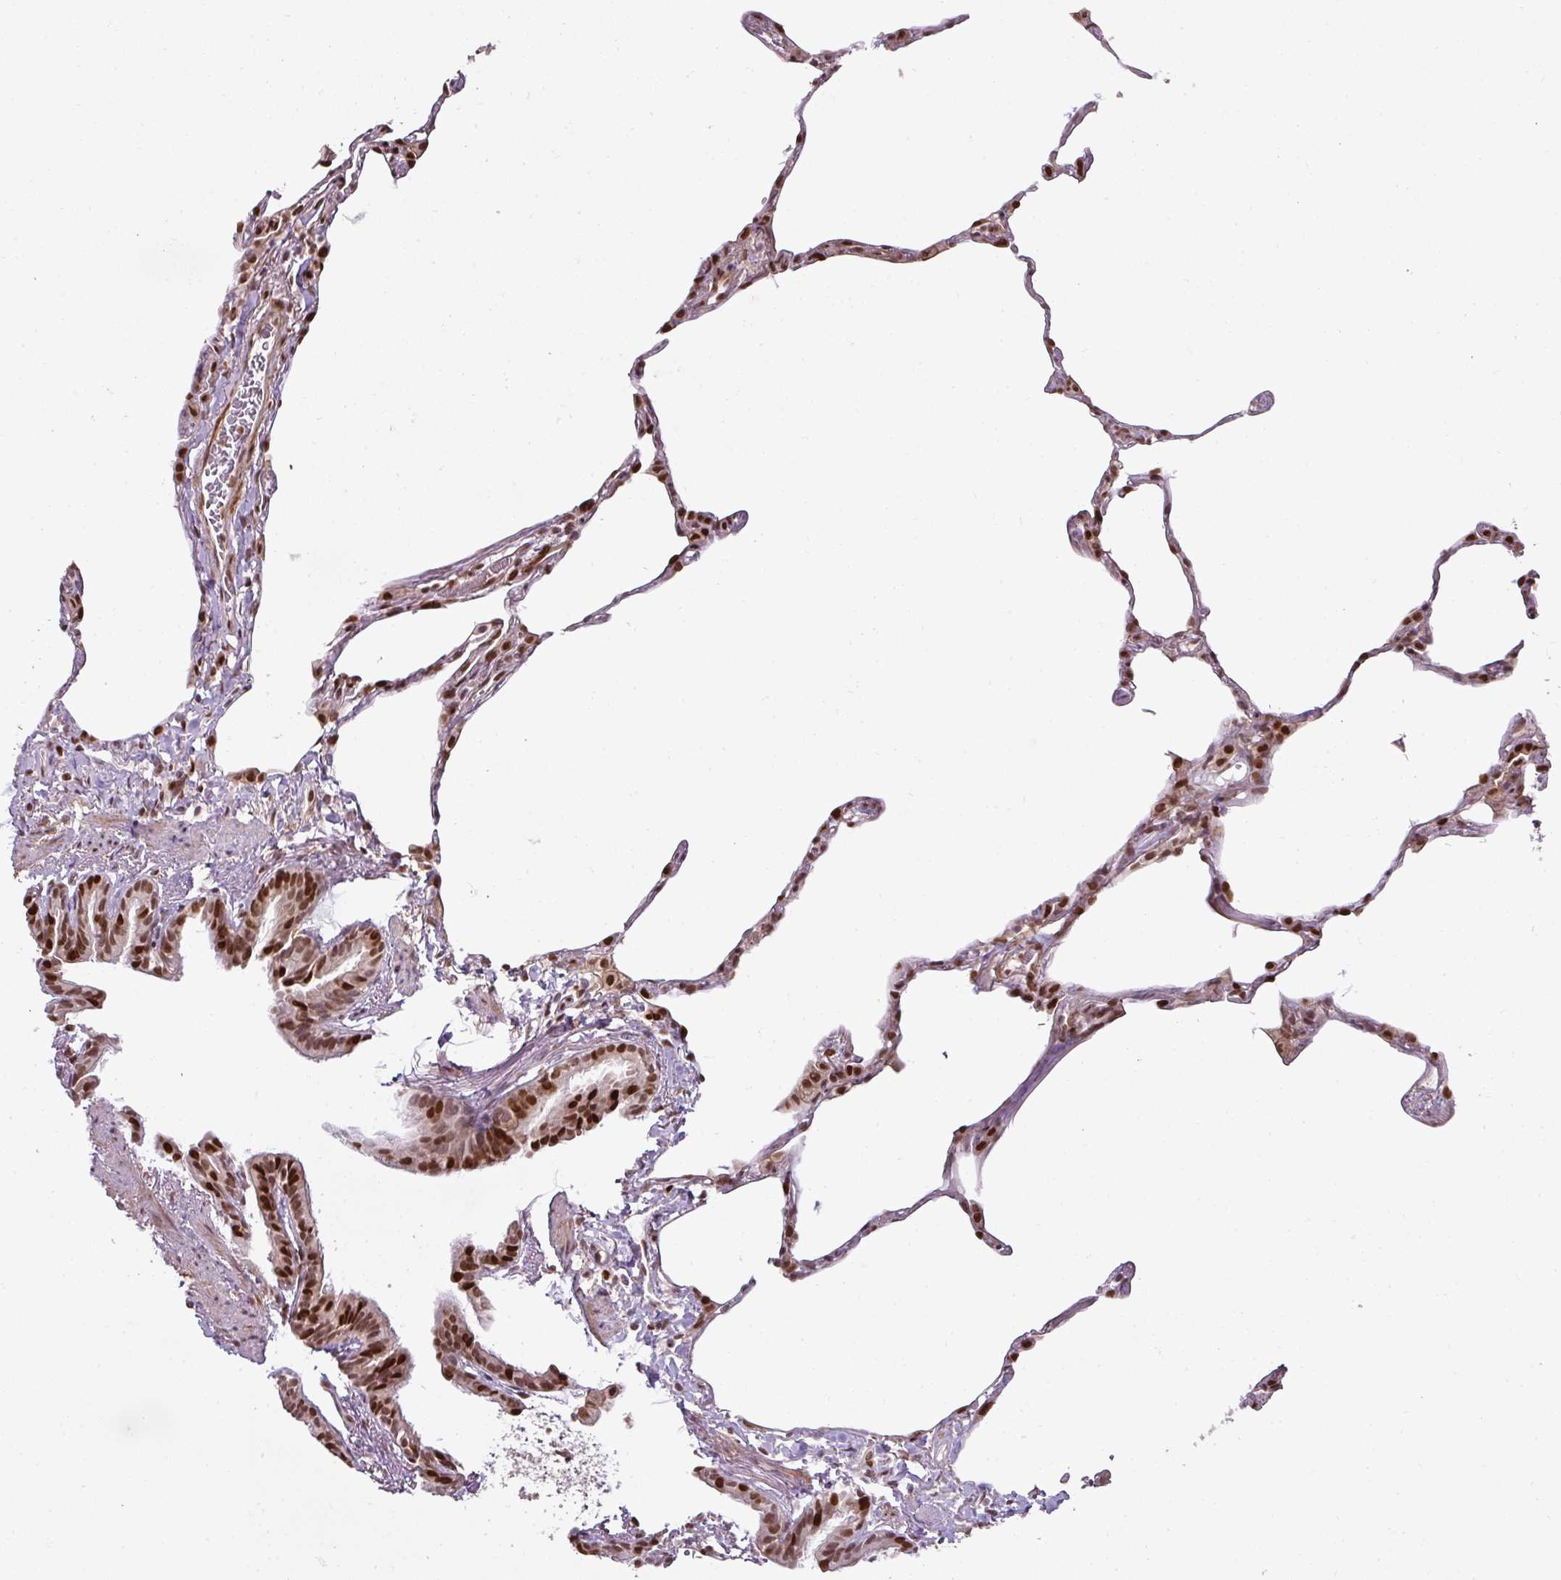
{"staining": {"intensity": "moderate", "quantity": "25%-75%", "location": "nuclear"}, "tissue": "lung", "cell_type": "Alveolar cells", "image_type": "normal", "snomed": [{"axis": "morphology", "description": "Normal tissue, NOS"}, {"axis": "topography", "description": "Lung"}], "caption": "This image reveals immunohistochemistry staining of benign lung, with medium moderate nuclear expression in about 25%-75% of alveolar cells.", "gene": "GPRIN2", "patient": {"sex": "female", "age": 57}}